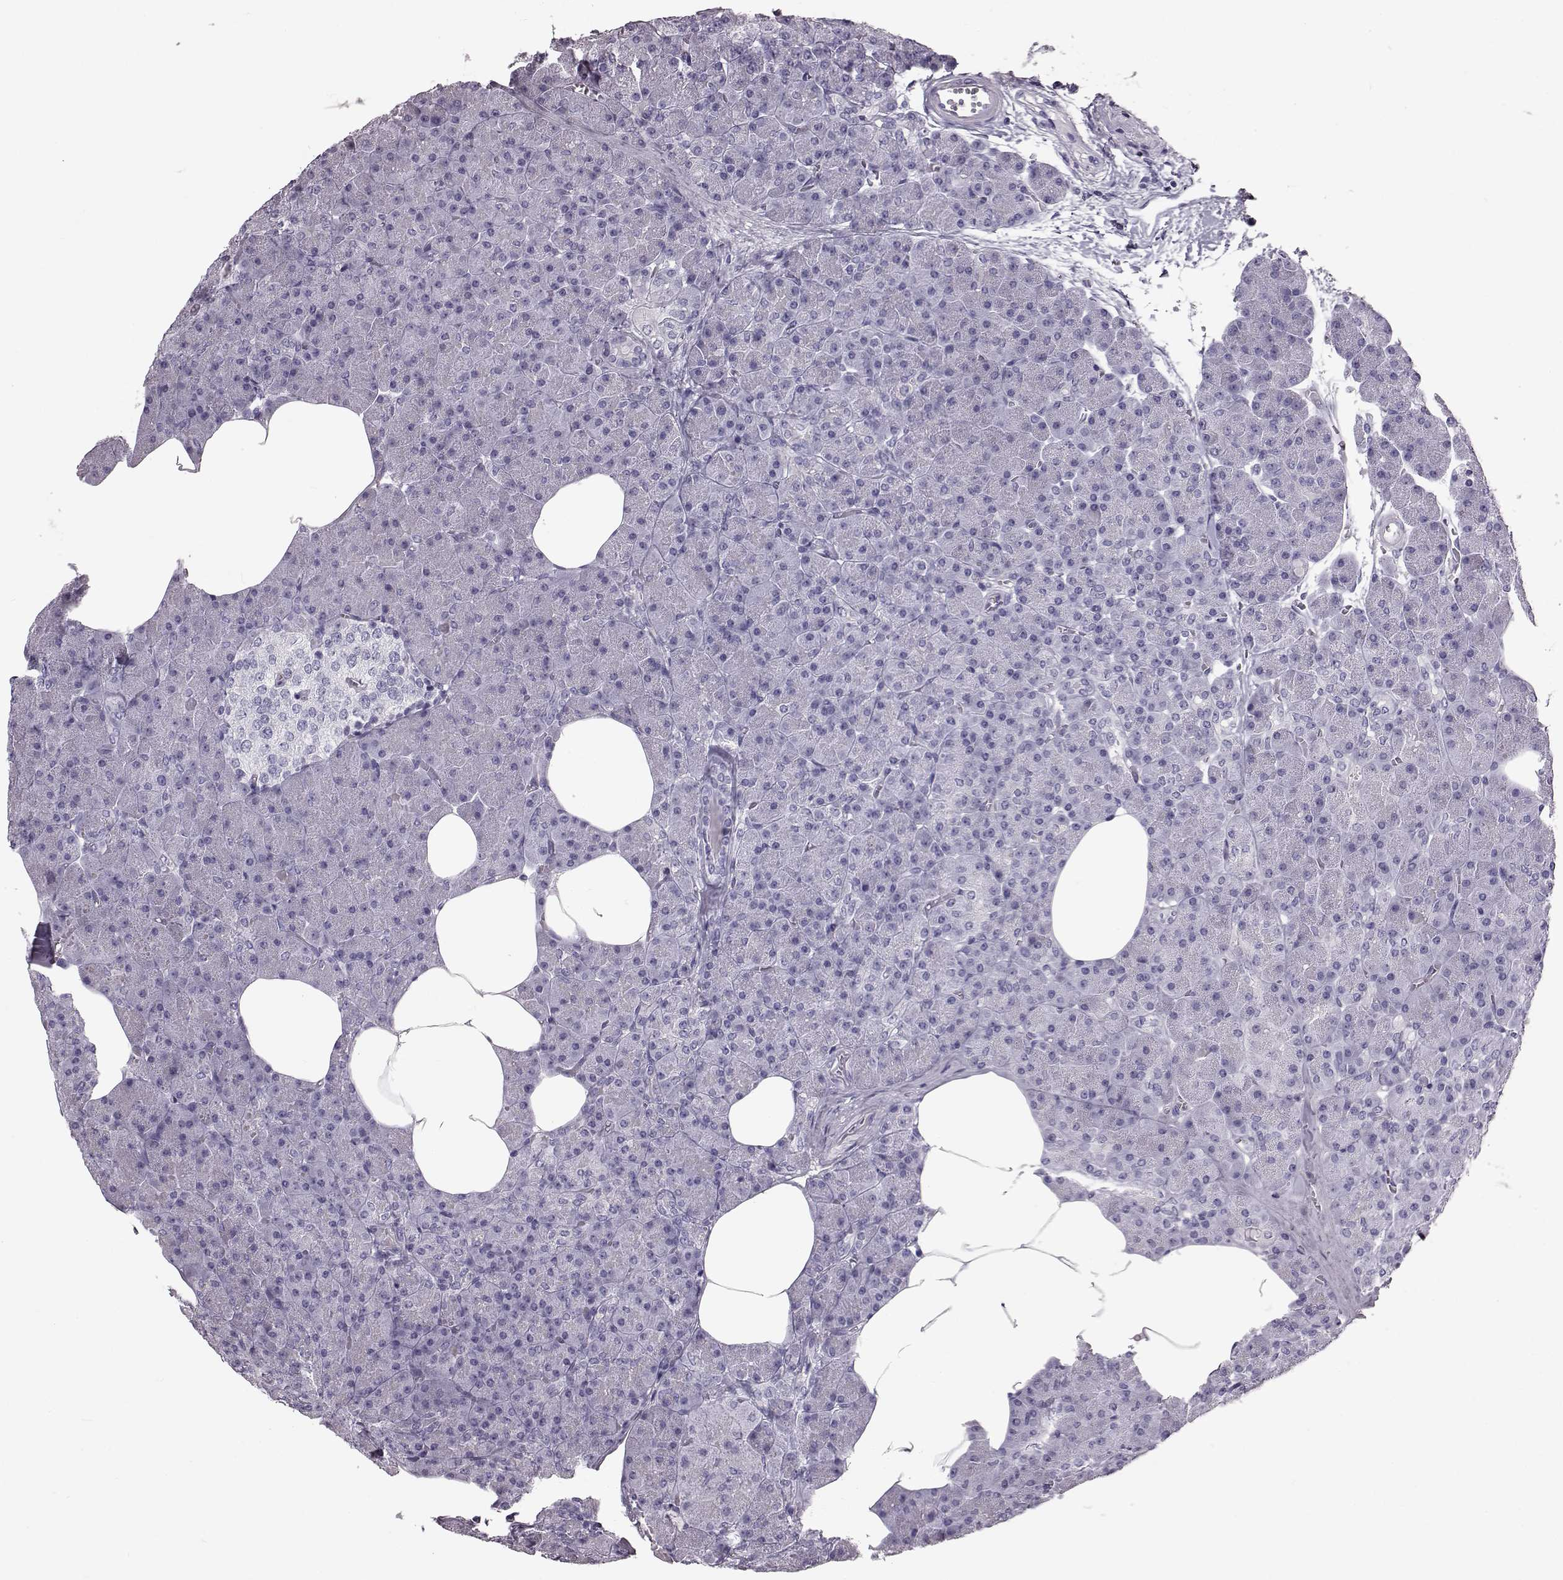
{"staining": {"intensity": "negative", "quantity": "none", "location": "none"}, "tissue": "pancreas", "cell_type": "Exocrine glandular cells", "image_type": "normal", "snomed": [{"axis": "morphology", "description": "Normal tissue, NOS"}, {"axis": "topography", "description": "Pancreas"}], "caption": "The image exhibits no staining of exocrine glandular cells in normal pancreas. (DAB (3,3'-diaminobenzidine) immunohistochemistry (IHC) visualized using brightfield microscopy, high magnification).", "gene": "TCHHL1", "patient": {"sex": "female", "age": 45}}